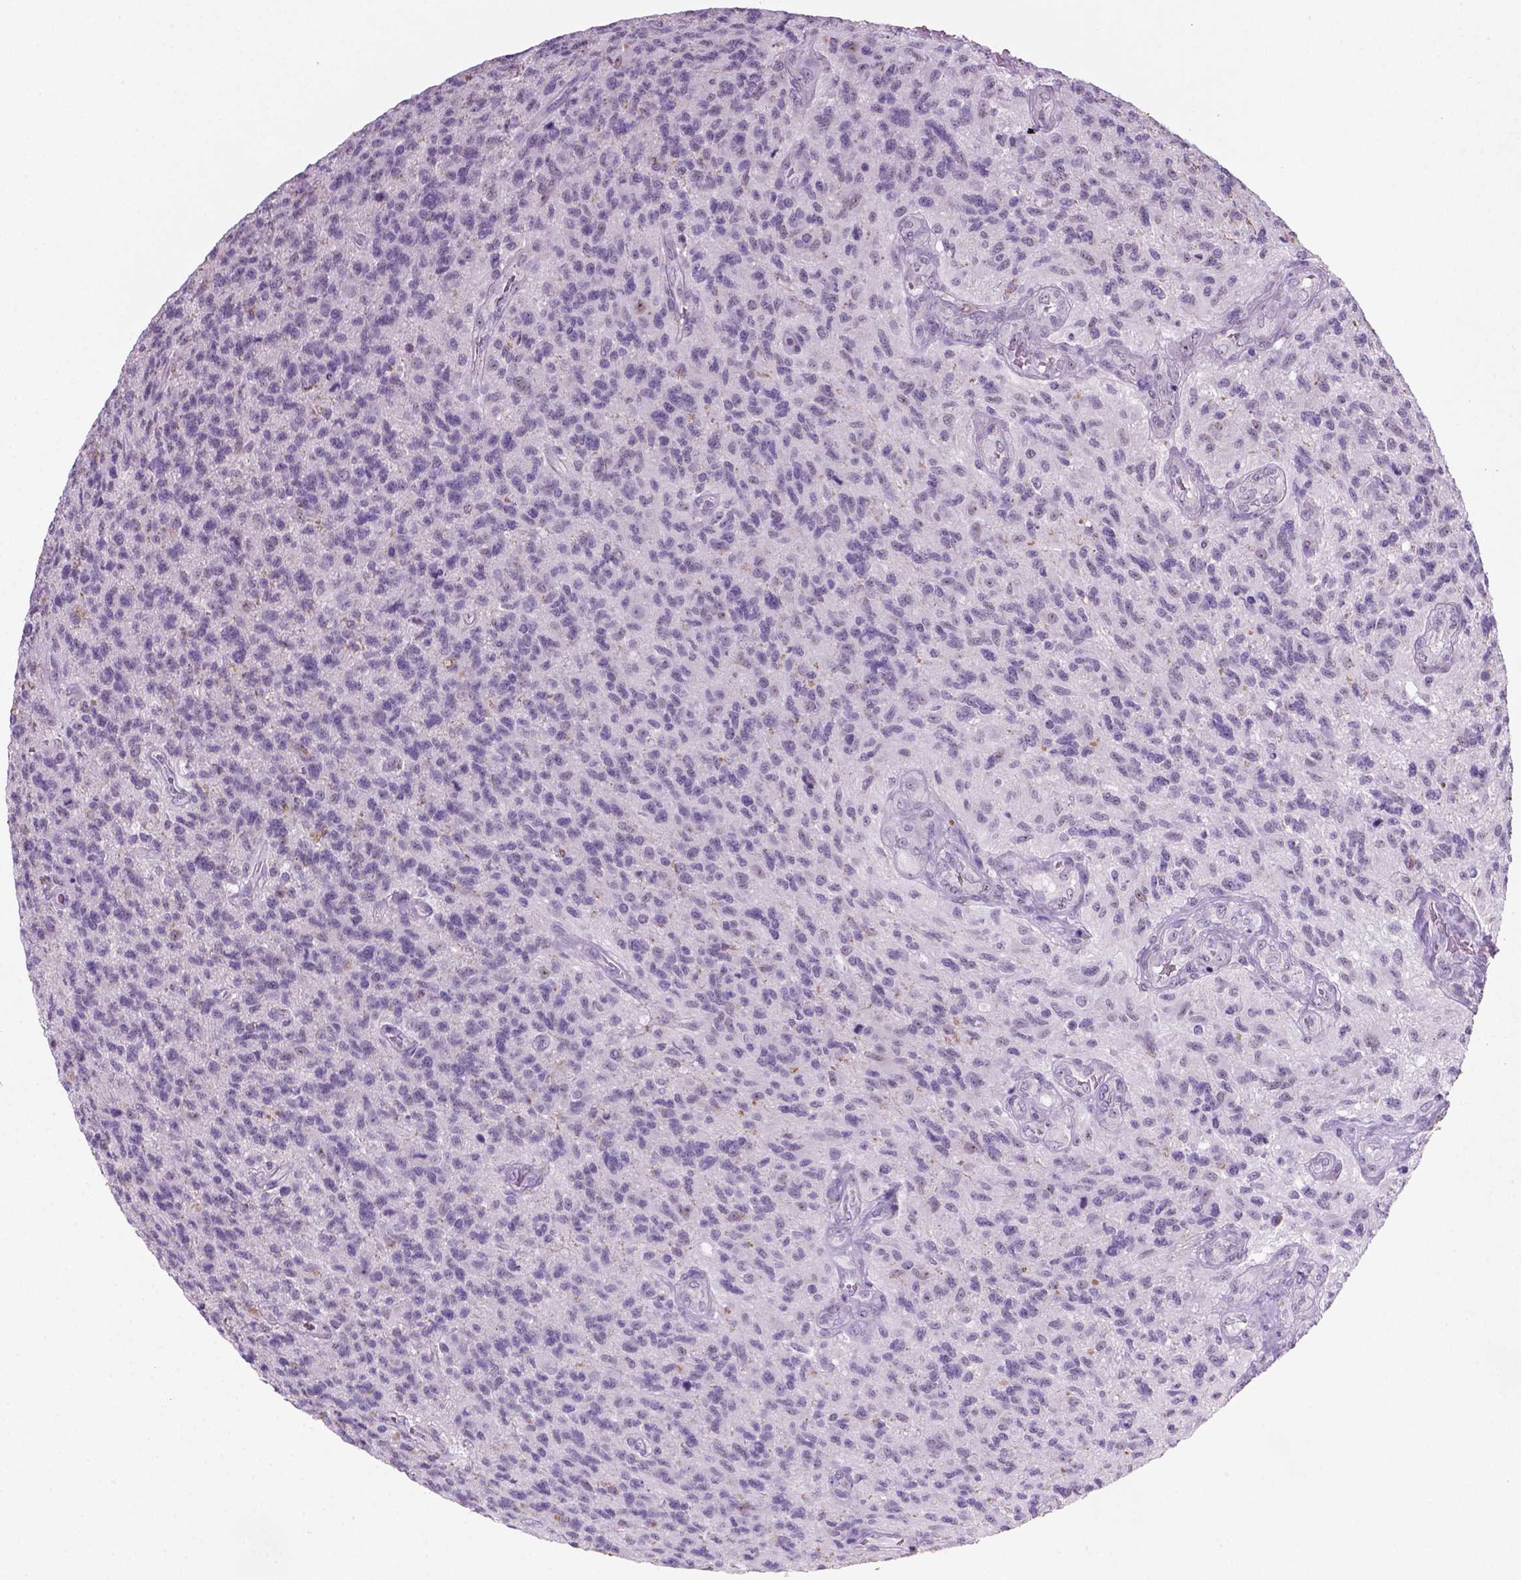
{"staining": {"intensity": "negative", "quantity": "none", "location": "none"}, "tissue": "glioma", "cell_type": "Tumor cells", "image_type": "cancer", "snomed": [{"axis": "morphology", "description": "Glioma, malignant, High grade"}, {"axis": "topography", "description": "Brain"}], "caption": "Image shows no protein staining in tumor cells of glioma tissue. Nuclei are stained in blue.", "gene": "C18orf21", "patient": {"sex": "male", "age": 56}}